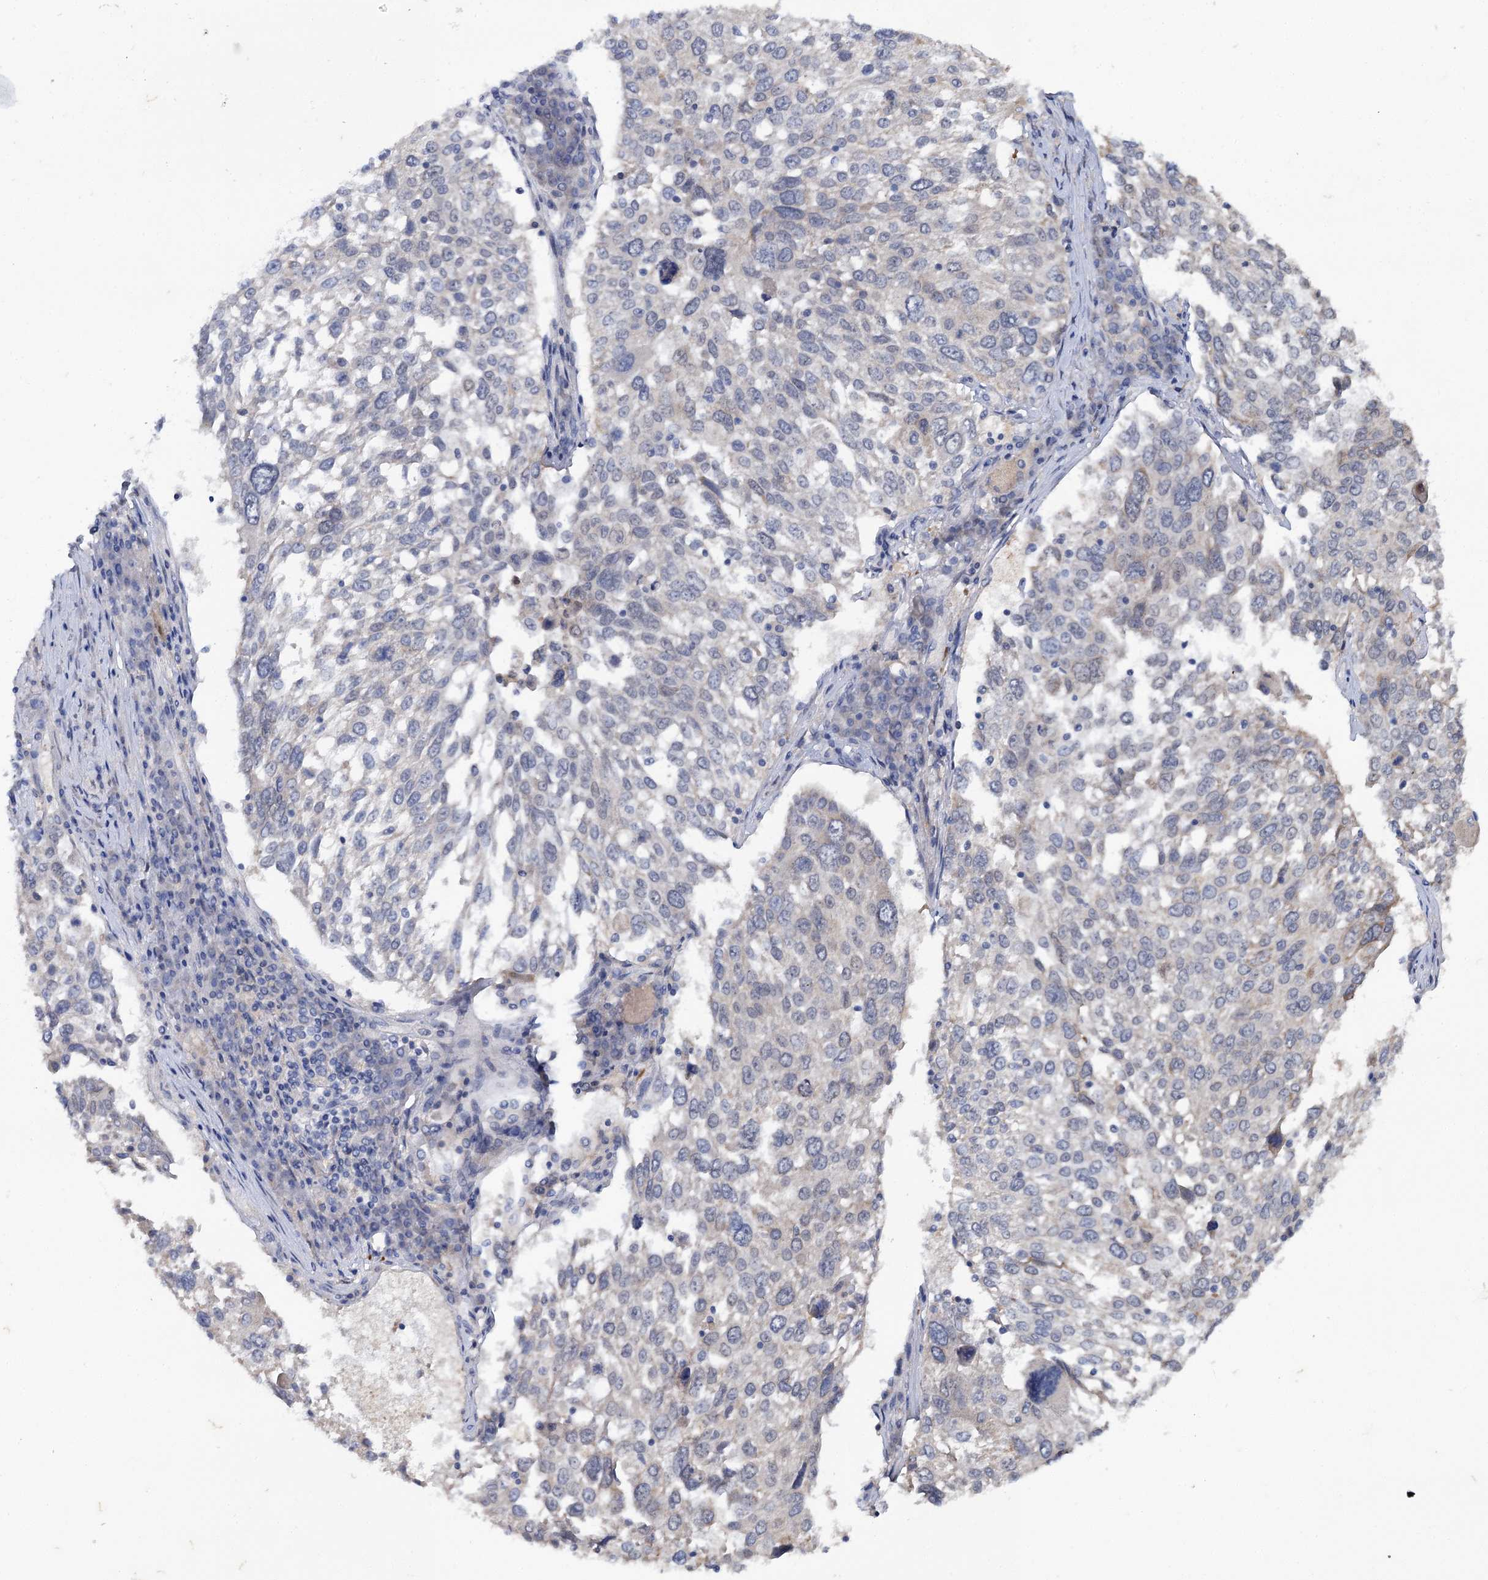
{"staining": {"intensity": "negative", "quantity": "none", "location": "none"}, "tissue": "lung cancer", "cell_type": "Tumor cells", "image_type": "cancer", "snomed": [{"axis": "morphology", "description": "Squamous cell carcinoma, NOS"}, {"axis": "topography", "description": "Lung"}], "caption": "A high-resolution histopathology image shows immunohistochemistry staining of lung cancer (squamous cell carcinoma), which demonstrates no significant expression in tumor cells.", "gene": "MID1IP1", "patient": {"sex": "male", "age": 65}}